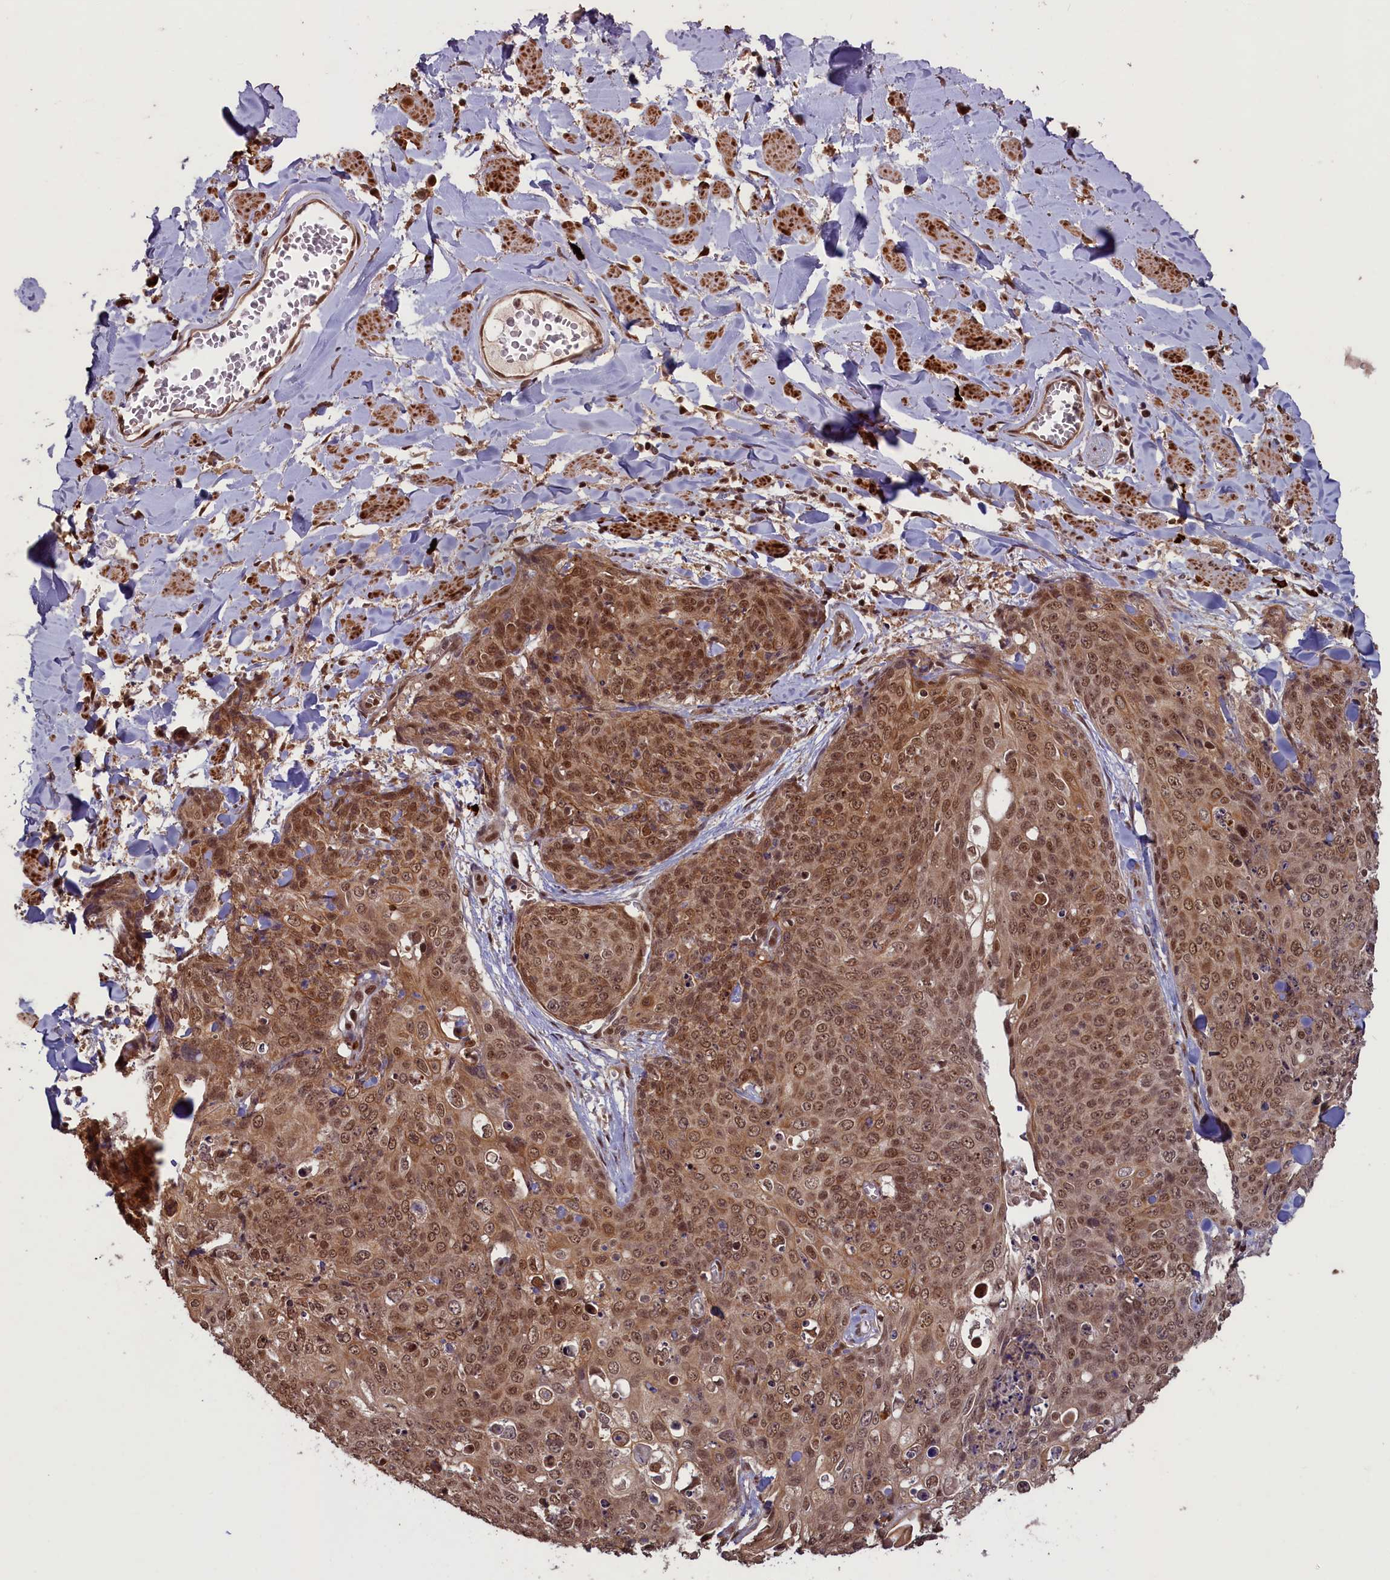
{"staining": {"intensity": "moderate", "quantity": ">75%", "location": "cytoplasmic/membranous,nuclear"}, "tissue": "skin cancer", "cell_type": "Tumor cells", "image_type": "cancer", "snomed": [{"axis": "morphology", "description": "Squamous cell carcinoma, NOS"}, {"axis": "topography", "description": "Skin"}, {"axis": "topography", "description": "Vulva"}], "caption": "Protein expression analysis of human skin cancer (squamous cell carcinoma) reveals moderate cytoplasmic/membranous and nuclear staining in approximately >75% of tumor cells. Using DAB (3,3'-diaminobenzidine) (brown) and hematoxylin (blue) stains, captured at high magnification using brightfield microscopy.", "gene": "NAE1", "patient": {"sex": "female", "age": 85}}